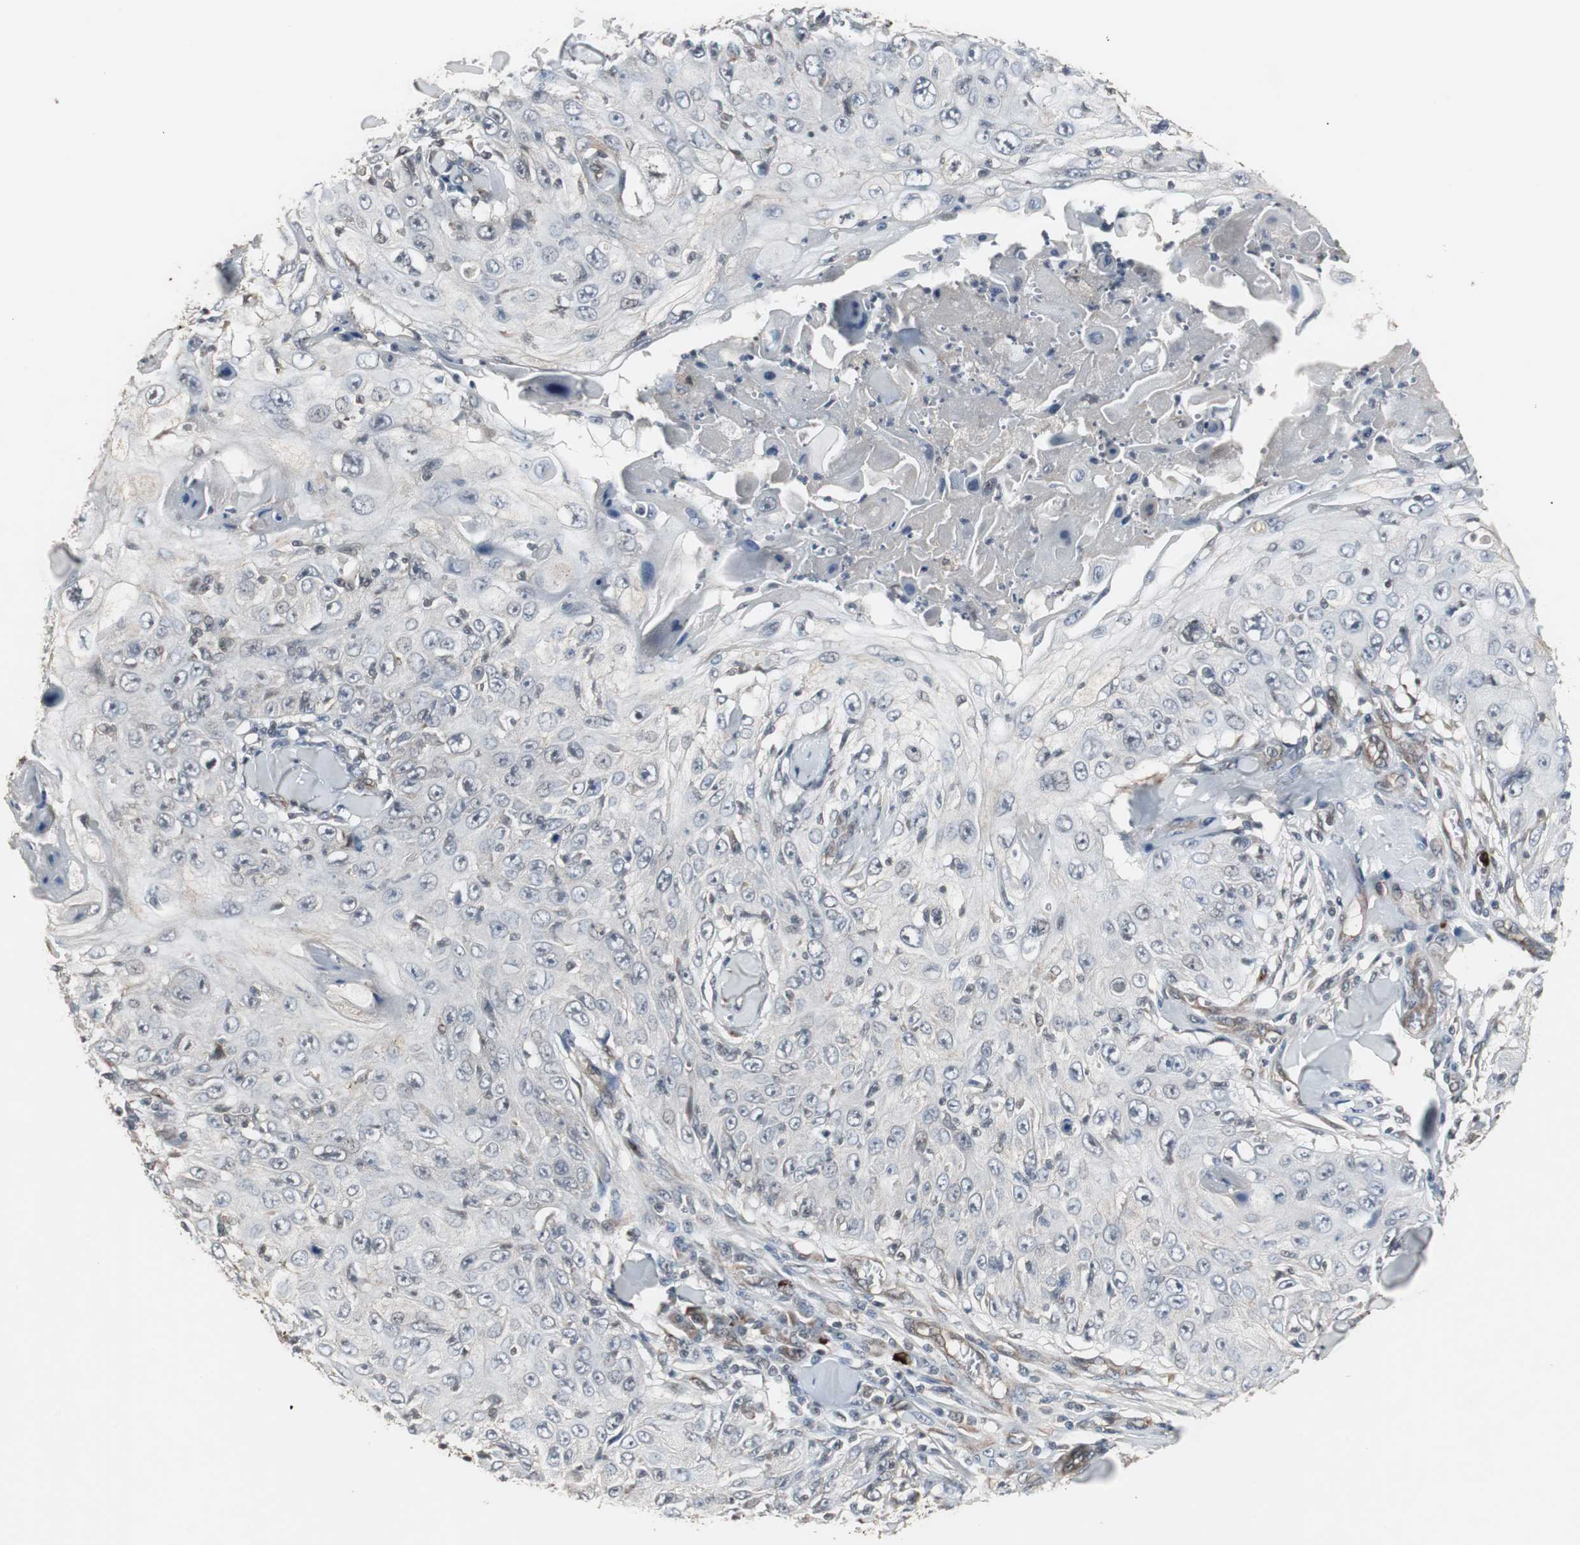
{"staining": {"intensity": "negative", "quantity": "none", "location": "none"}, "tissue": "skin cancer", "cell_type": "Tumor cells", "image_type": "cancer", "snomed": [{"axis": "morphology", "description": "Squamous cell carcinoma, NOS"}, {"axis": "topography", "description": "Skin"}], "caption": "Immunohistochemical staining of human skin cancer reveals no significant expression in tumor cells. (DAB (3,3'-diaminobenzidine) IHC visualized using brightfield microscopy, high magnification).", "gene": "ATP2B2", "patient": {"sex": "male", "age": 86}}